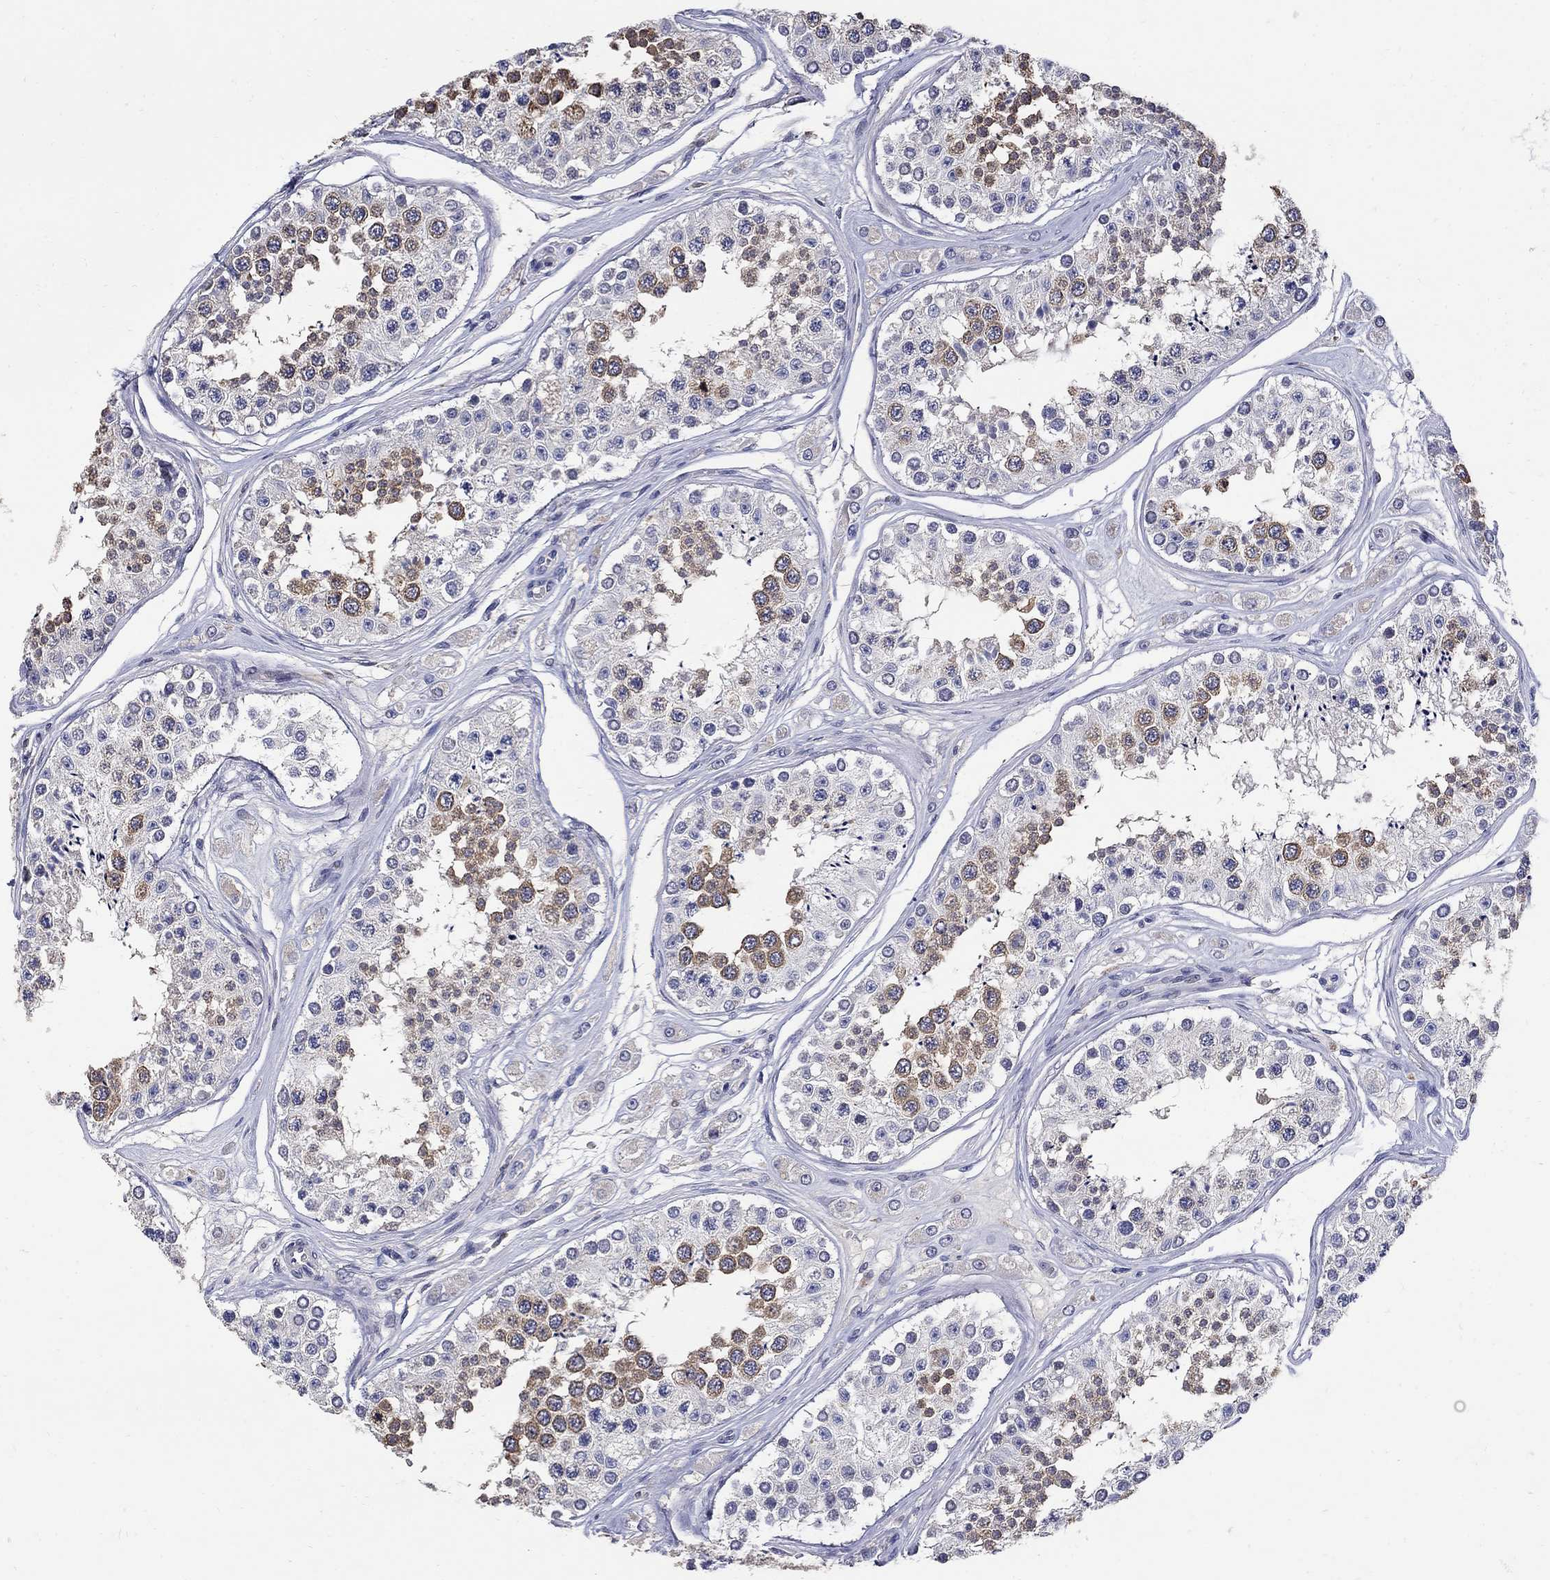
{"staining": {"intensity": "moderate", "quantity": "25%-75%", "location": "cytoplasmic/membranous"}, "tissue": "testis", "cell_type": "Cells in seminiferous ducts", "image_type": "normal", "snomed": [{"axis": "morphology", "description": "Normal tissue, NOS"}, {"axis": "topography", "description": "Testis"}], "caption": "The histopathology image reveals a brown stain indicating the presence of a protein in the cytoplasmic/membranous of cells in seminiferous ducts in testis. The protein is stained brown, and the nuclei are stained in blue (DAB (3,3'-diaminobenzidine) IHC with brightfield microscopy, high magnification).", "gene": "CETN1", "patient": {"sex": "male", "age": 25}}